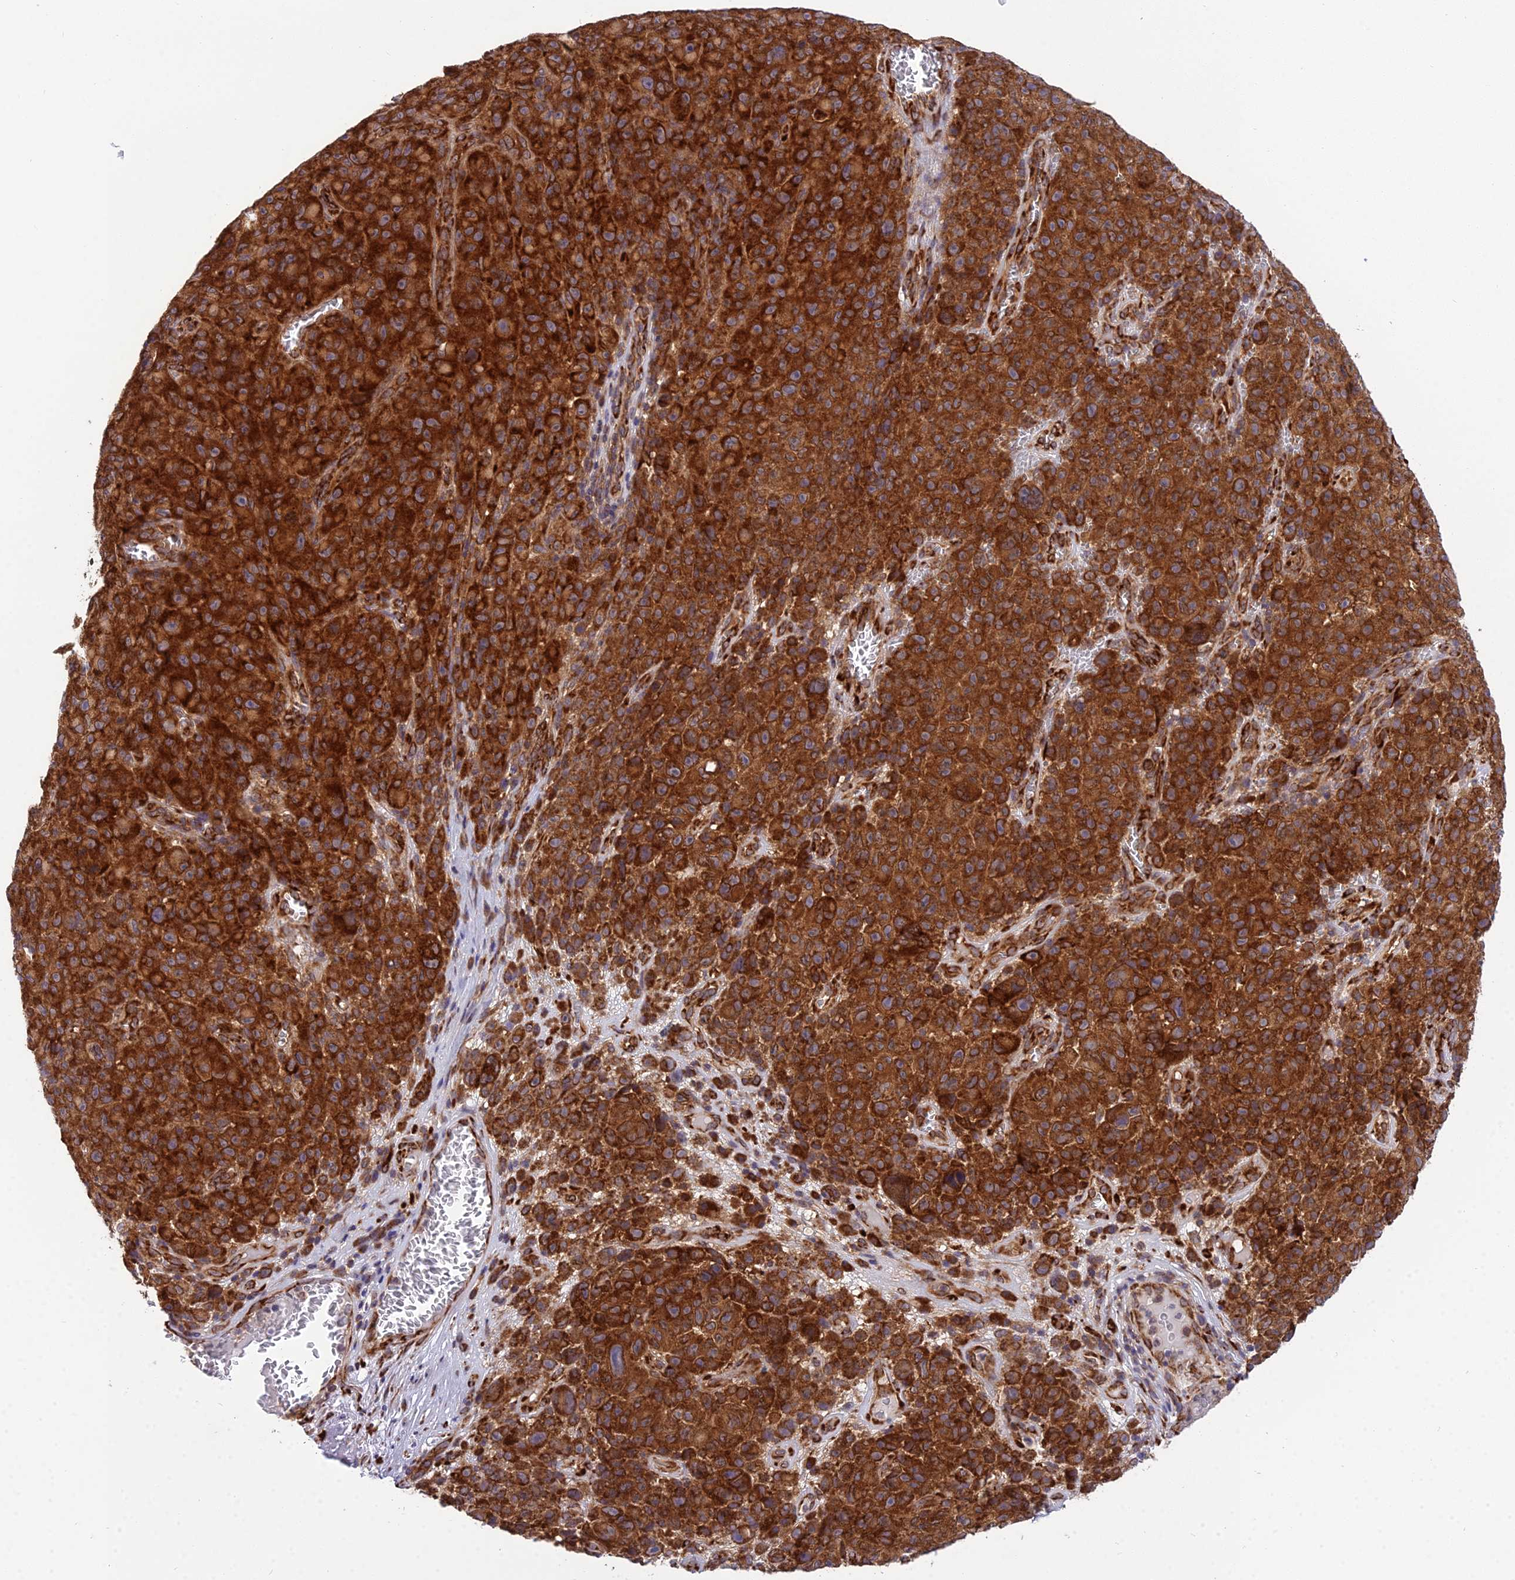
{"staining": {"intensity": "strong", "quantity": ">75%", "location": "cytoplasmic/membranous"}, "tissue": "melanoma", "cell_type": "Tumor cells", "image_type": "cancer", "snomed": [{"axis": "morphology", "description": "Malignant melanoma, NOS"}, {"axis": "topography", "description": "Skin"}], "caption": "About >75% of tumor cells in human malignant melanoma exhibit strong cytoplasmic/membranous protein staining as visualized by brown immunohistochemical staining.", "gene": "DHCR7", "patient": {"sex": "female", "age": 82}}